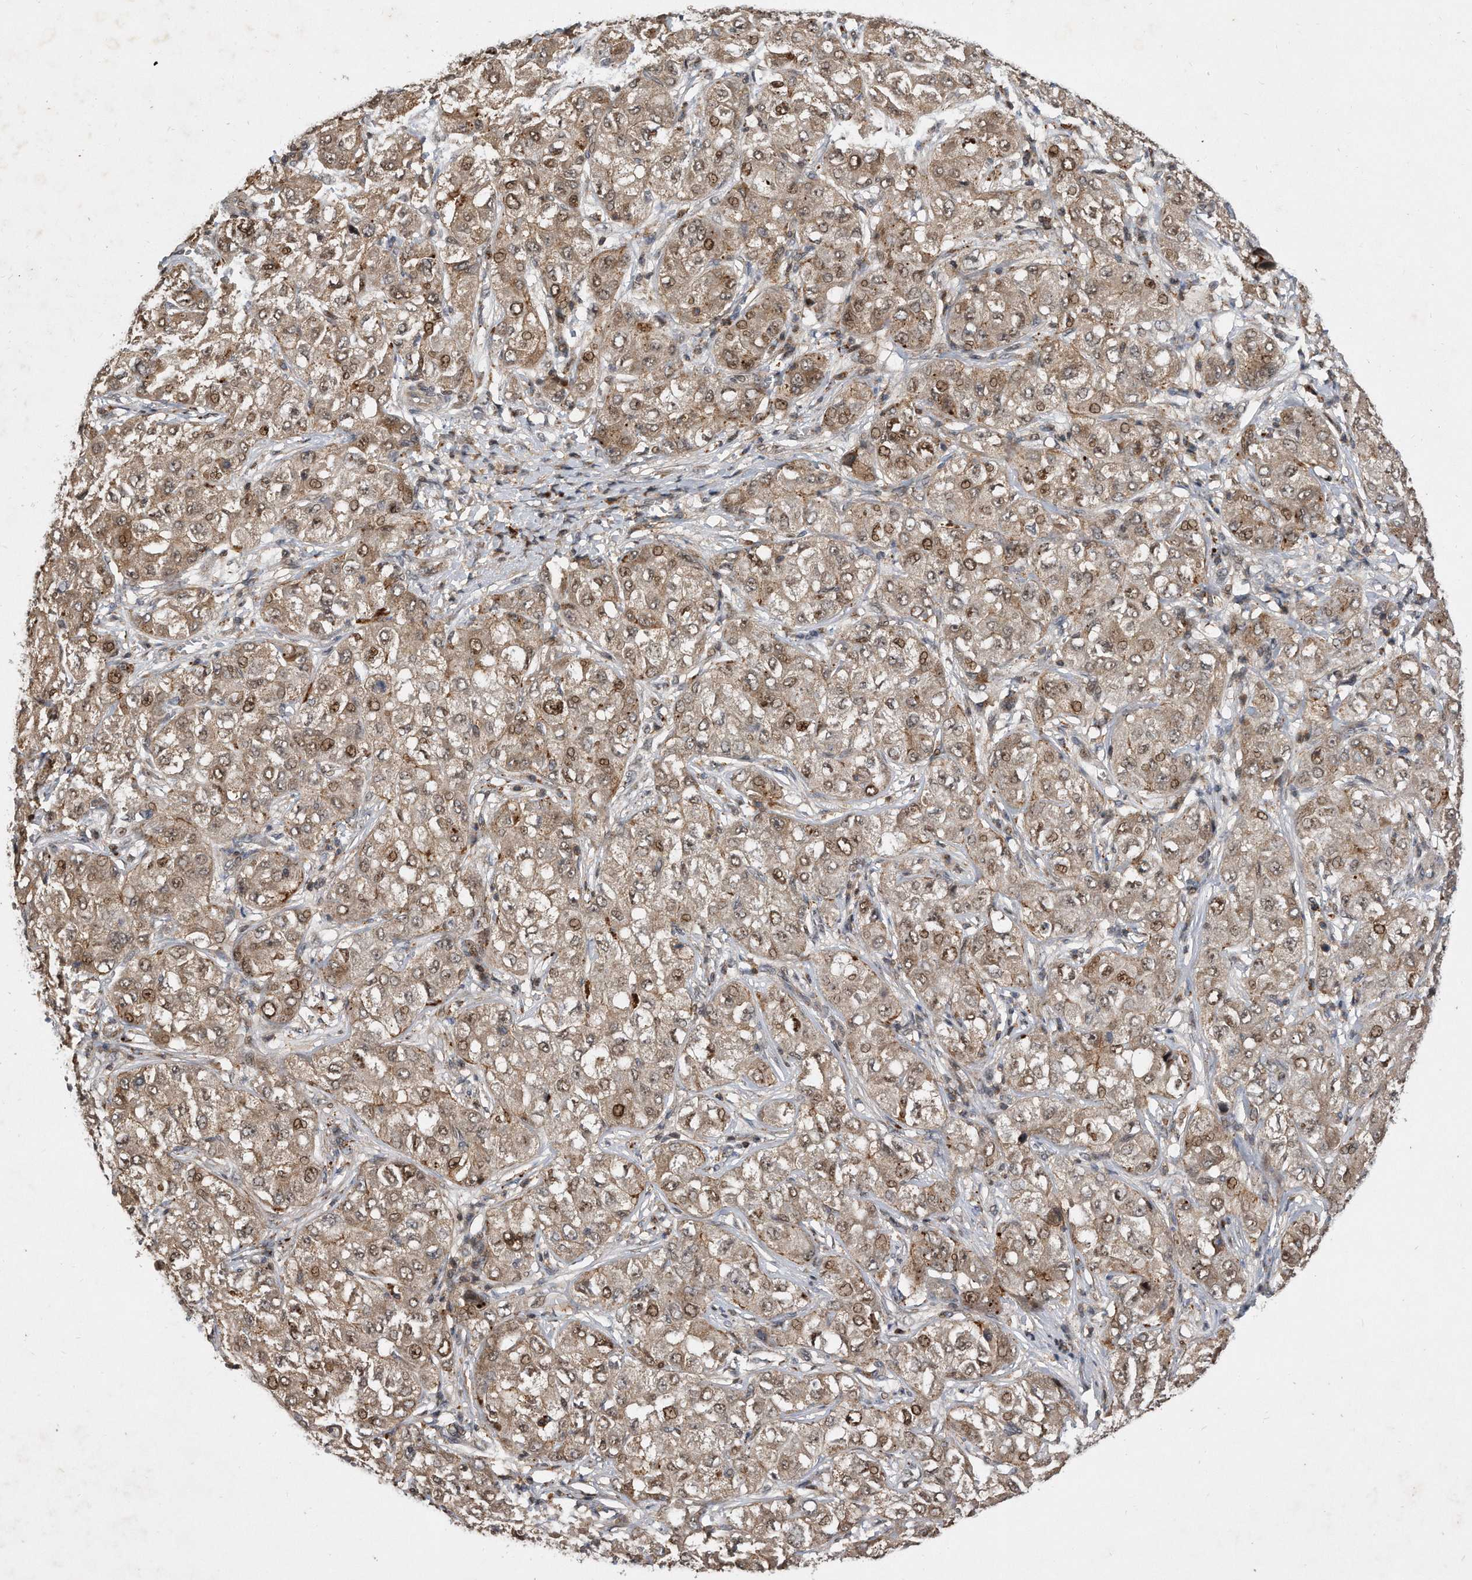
{"staining": {"intensity": "moderate", "quantity": ">75%", "location": "cytoplasmic/membranous,nuclear"}, "tissue": "liver cancer", "cell_type": "Tumor cells", "image_type": "cancer", "snomed": [{"axis": "morphology", "description": "Carcinoma, Hepatocellular, NOS"}, {"axis": "topography", "description": "Liver"}], "caption": "Tumor cells exhibit medium levels of moderate cytoplasmic/membranous and nuclear positivity in approximately >75% of cells in liver hepatocellular carcinoma.", "gene": "PGBD2", "patient": {"sex": "male", "age": 80}}